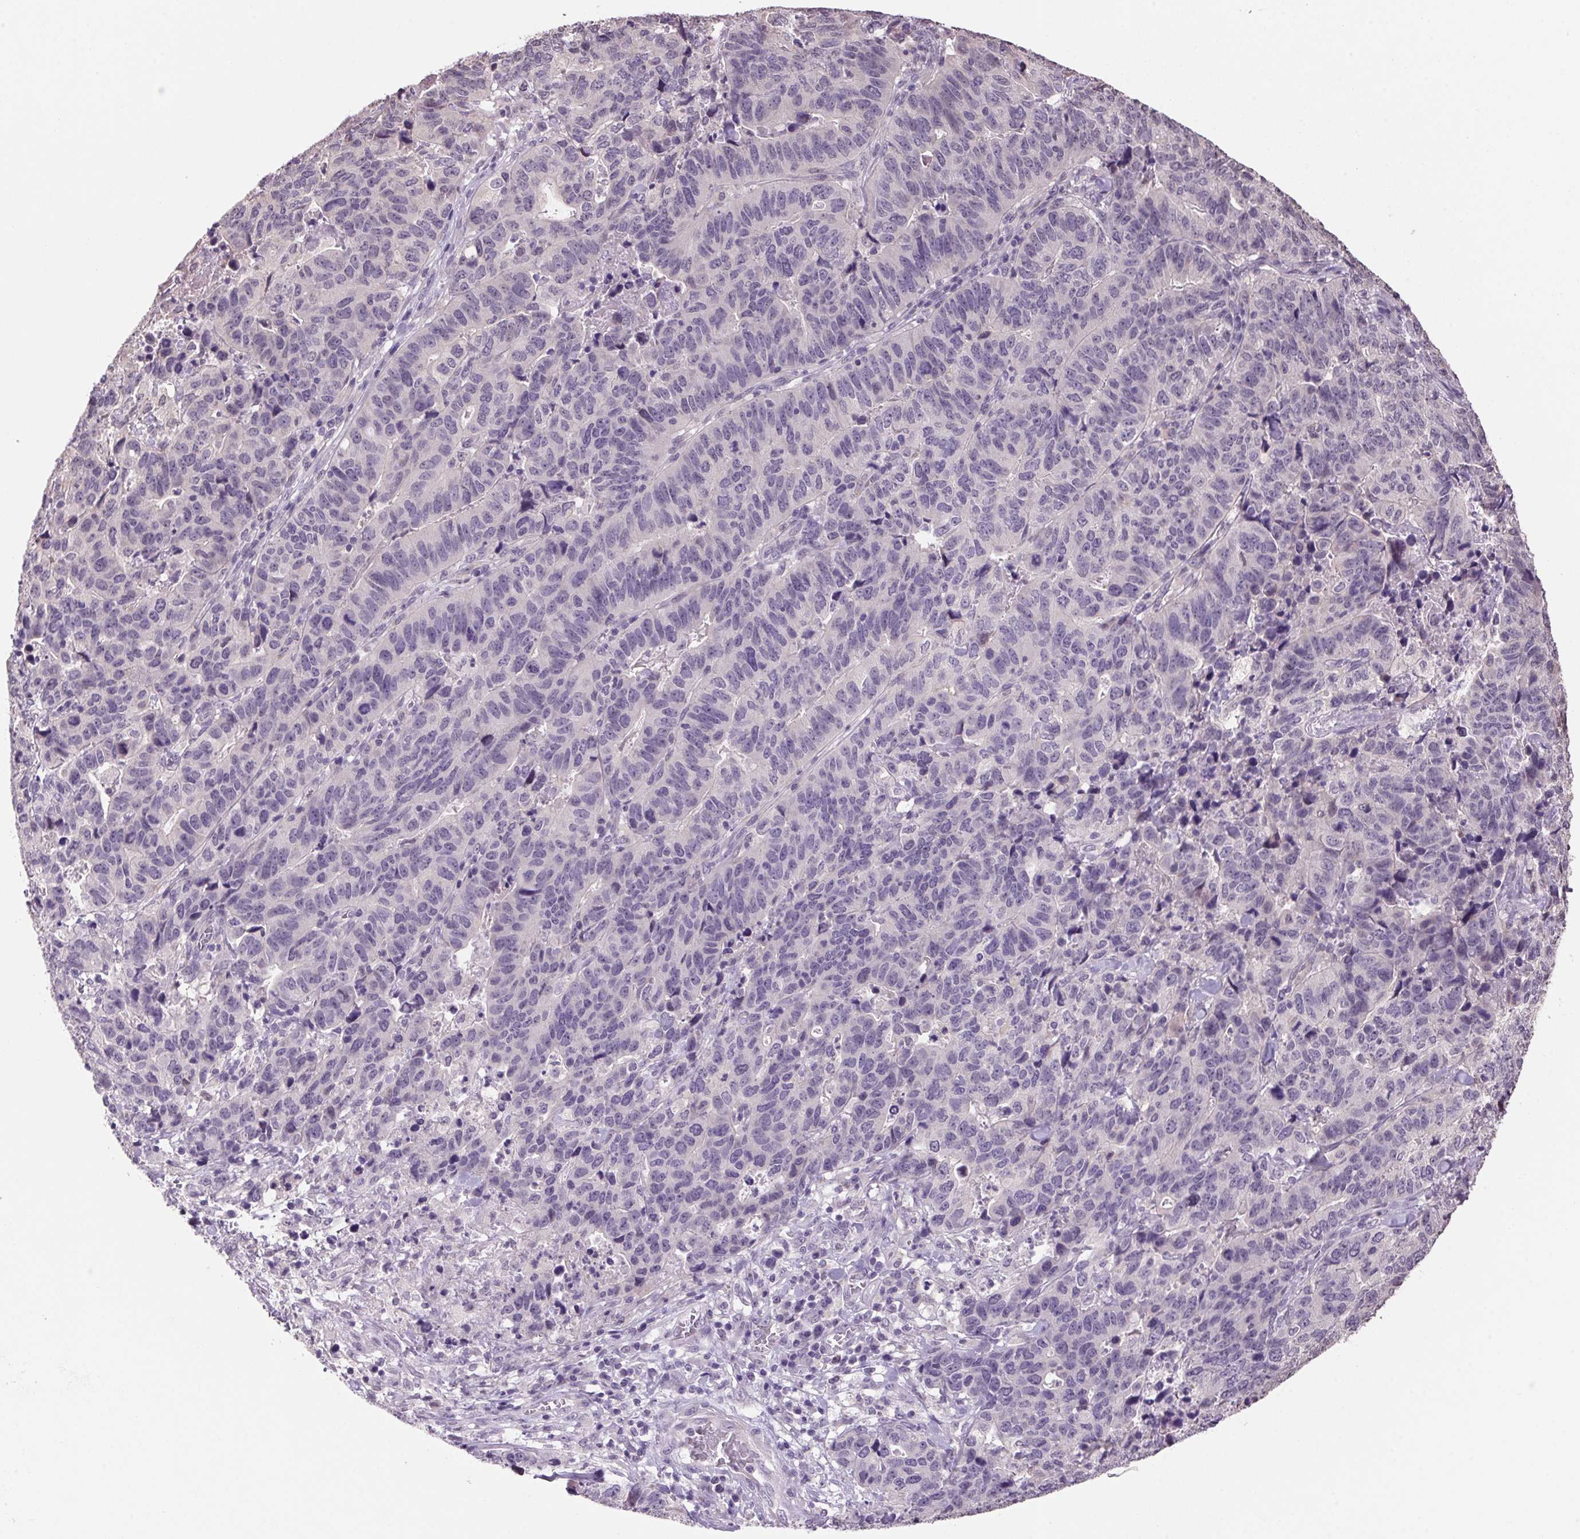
{"staining": {"intensity": "negative", "quantity": "none", "location": "none"}, "tissue": "stomach cancer", "cell_type": "Tumor cells", "image_type": "cancer", "snomed": [{"axis": "morphology", "description": "Adenocarcinoma, NOS"}, {"axis": "topography", "description": "Stomach, upper"}], "caption": "Immunohistochemistry (IHC) photomicrograph of human stomach adenocarcinoma stained for a protein (brown), which shows no positivity in tumor cells.", "gene": "VWA3B", "patient": {"sex": "female", "age": 67}}